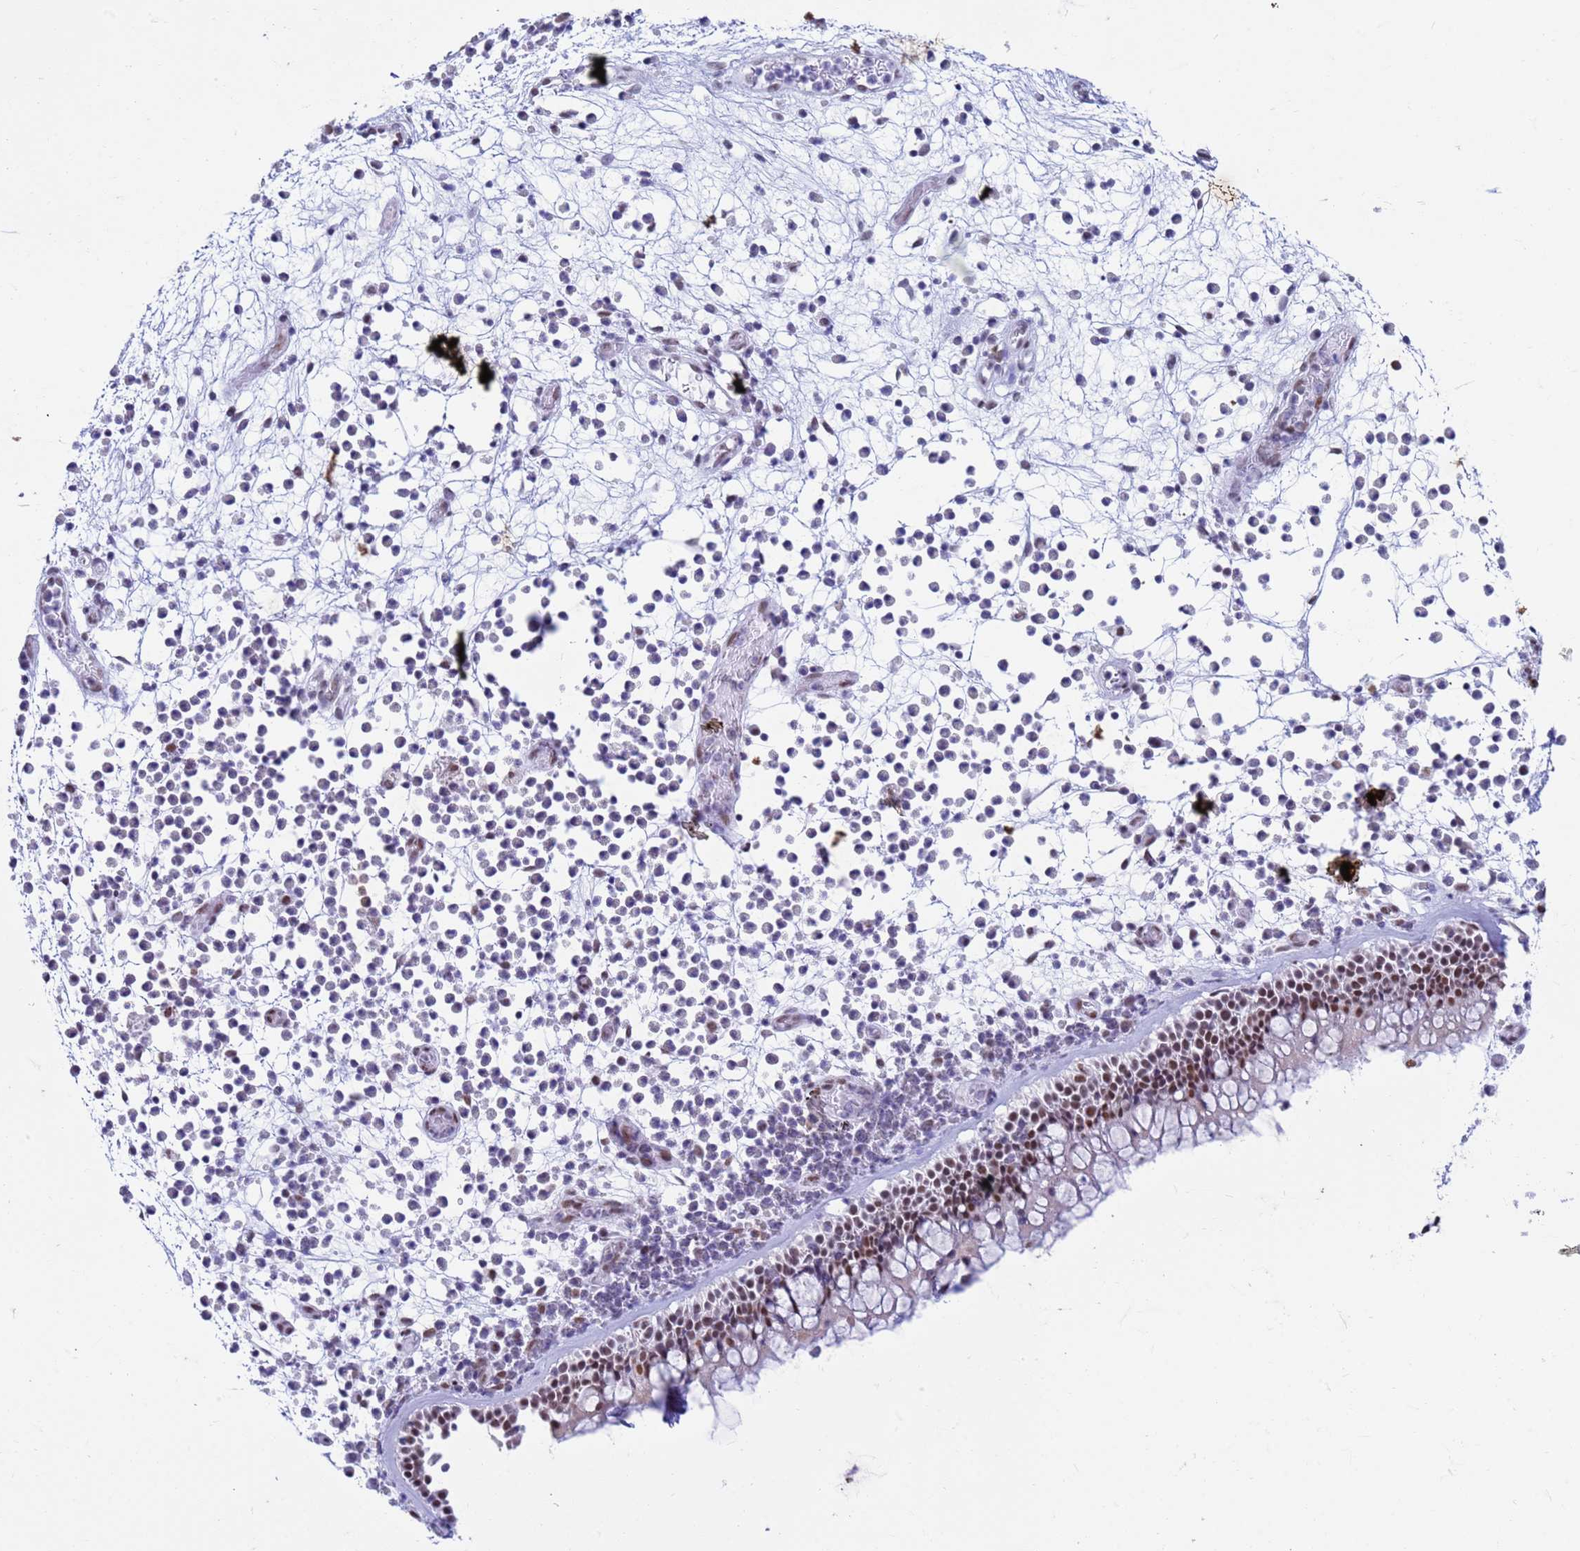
{"staining": {"intensity": "strong", "quantity": ">75%", "location": "nuclear"}, "tissue": "nasopharynx", "cell_type": "Respiratory epithelial cells", "image_type": "normal", "snomed": [{"axis": "morphology", "description": "Normal tissue, NOS"}, {"axis": "morphology", "description": "Inflammation, NOS"}, {"axis": "morphology", "description": "Malignant melanoma, Metastatic site"}, {"axis": "topography", "description": "Nasopharynx"}], "caption": "Respiratory epithelial cells exhibit strong nuclear positivity in approximately >75% of cells in benign nasopharynx. The protein of interest is stained brown, and the nuclei are stained in blue (DAB IHC with brightfield microscopy, high magnification).", "gene": "FAM170B", "patient": {"sex": "male", "age": 70}}